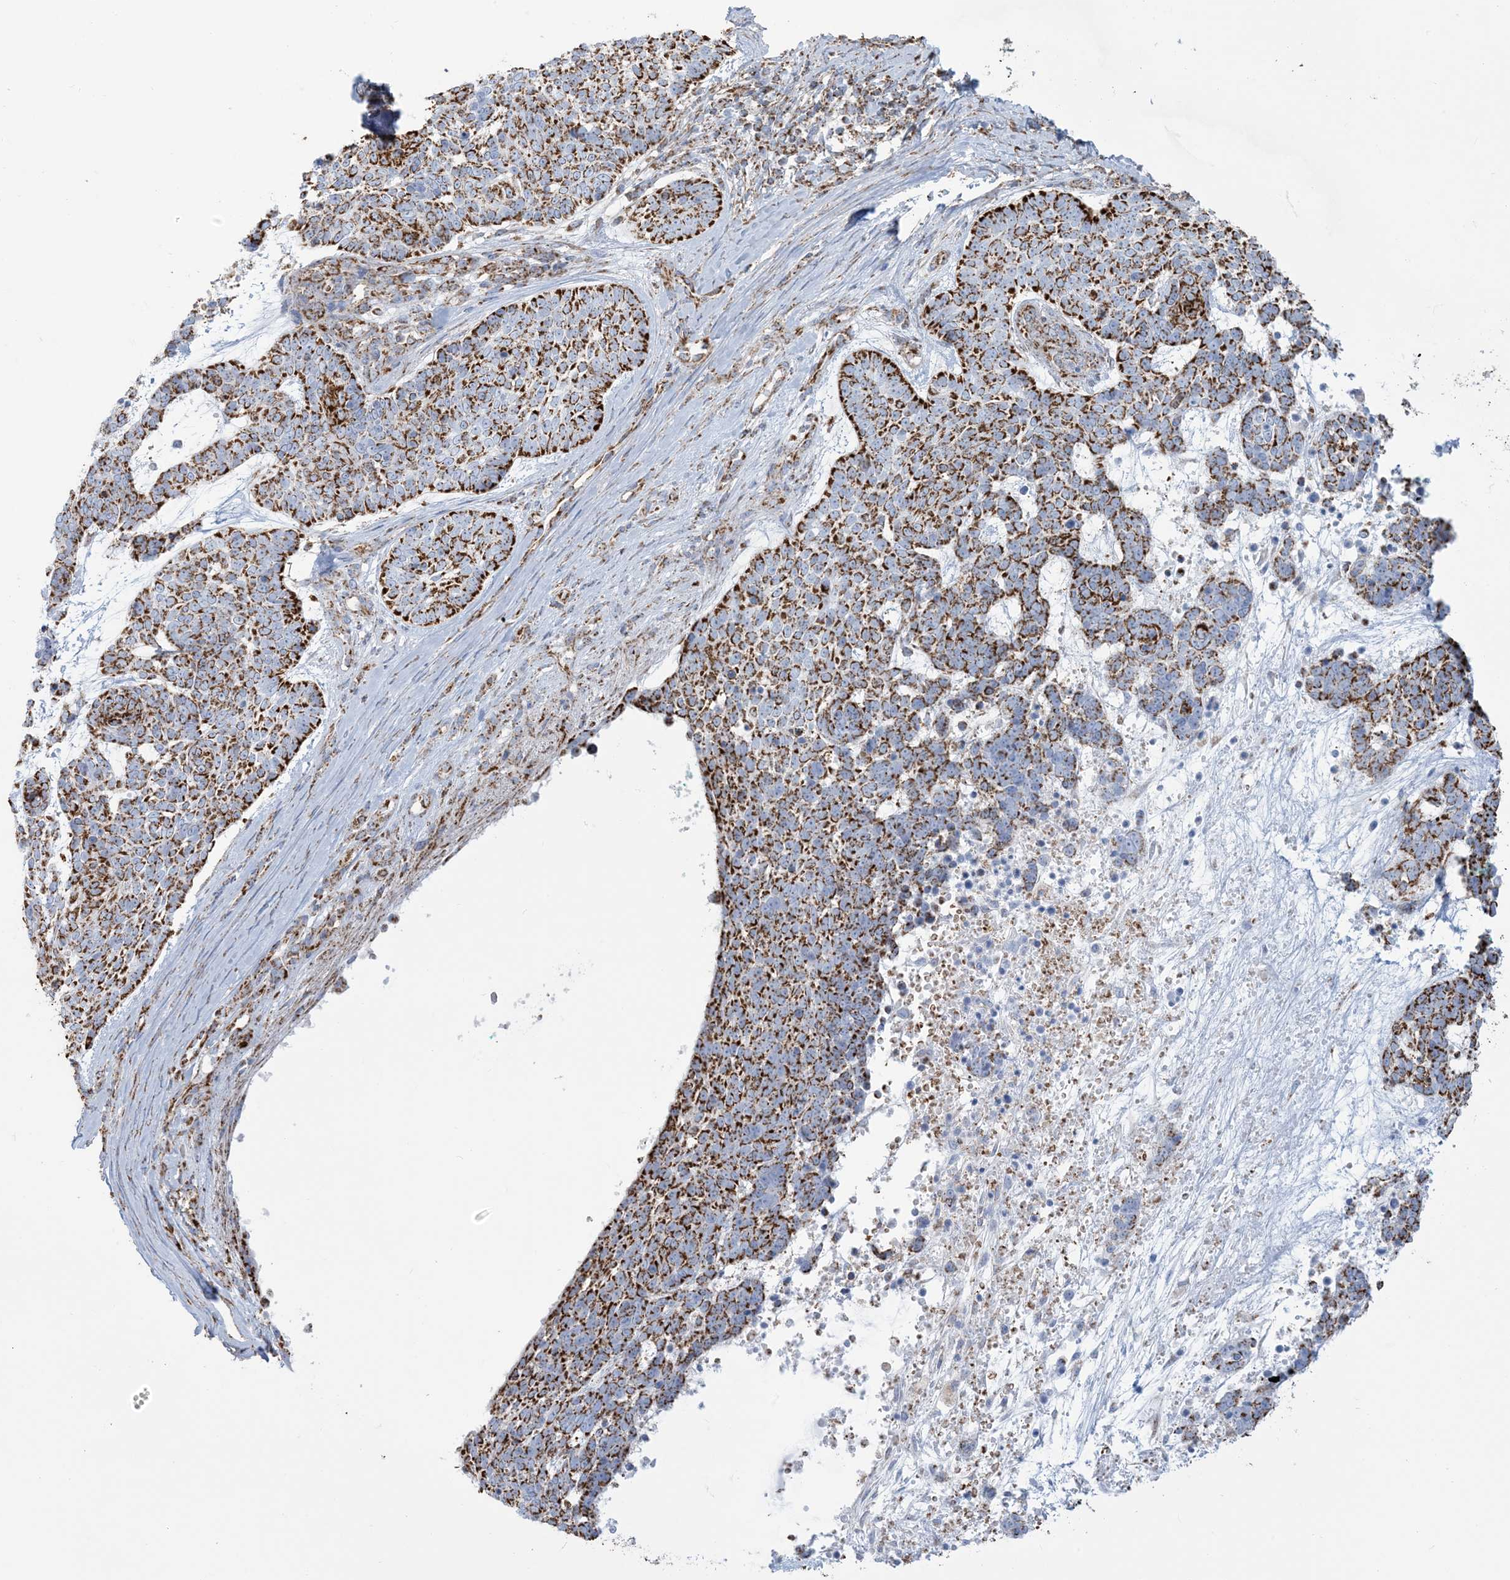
{"staining": {"intensity": "strong", "quantity": ">75%", "location": "cytoplasmic/membranous"}, "tissue": "skin cancer", "cell_type": "Tumor cells", "image_type": "cancer", "snomed": [{"axis": "morphology", "description": "Basal cell carcinoma"}, {"axis": "topography", "description": "Skin"}], "caption": "Brown immunohistochemical staining in human basal cell carcinoma (skin) displays strong cytoplasmic/membranous staining in about >75% of tumor cells.", "gene": "SAMM50", "patient": {"sex": "female", "age": 81}}